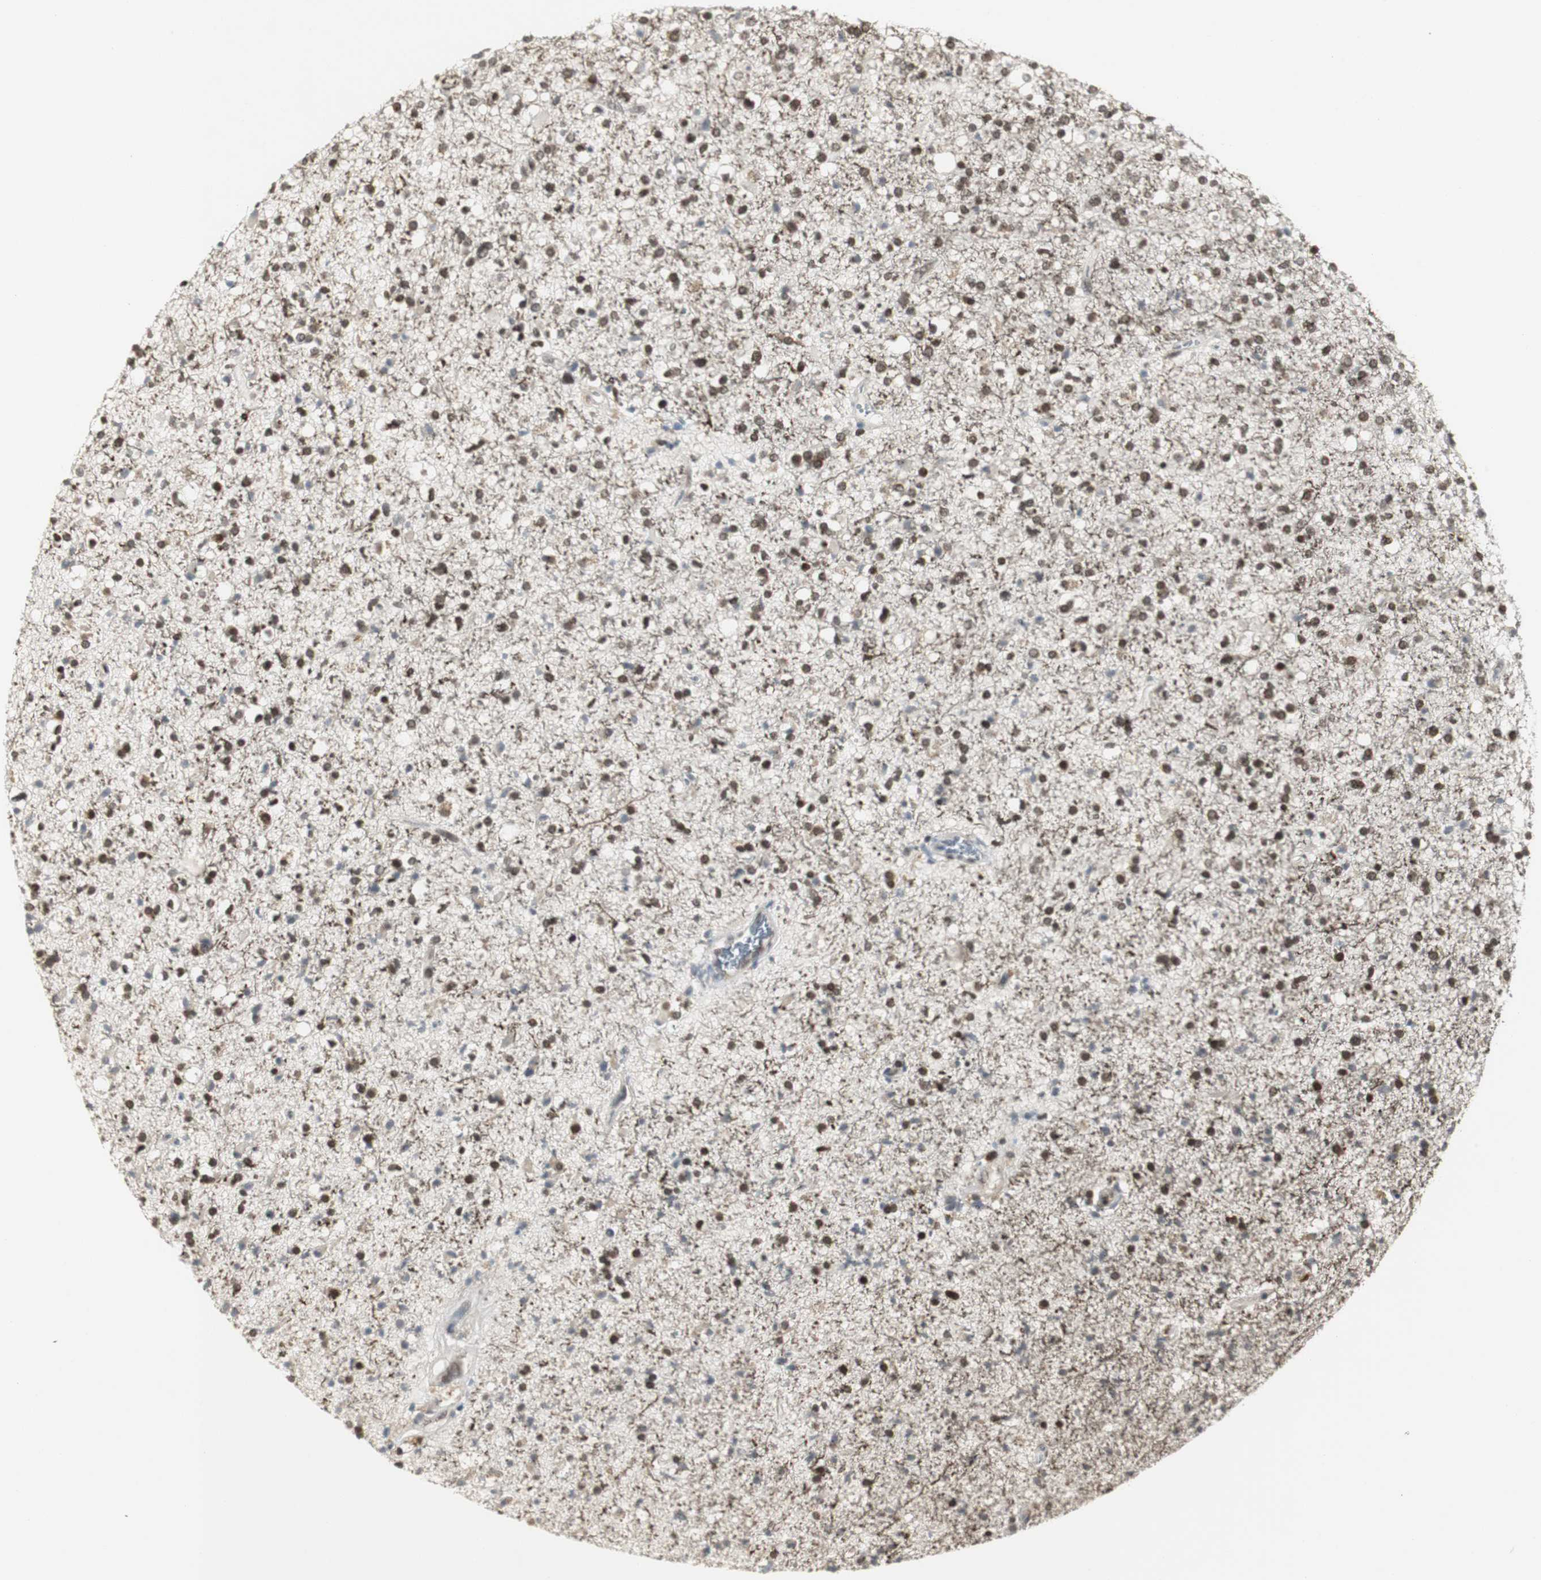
{"staining": {"intensity": "moderate", "quantity": ">75%", "location": "nuclear"}, "tissue": "glioma", "cell_type": "Tumor cells", "image_type": "cancer", "snomed": [{"axis": "morphology", "description": "Glioma, malignant, High grade"}, {"axis": "topography", "description": "Brain"}], "caption": "The histopathology image exhibits a brown stain indicating the presence of a protein in the nuclear of tumor cells in glioma. The staining was performed using DAB, with brown indicating positive protein expression. Nuclei are stained blue with hematoxylin.", "gene": "MPG", "patient": {"sex": "male", "age": 33}}